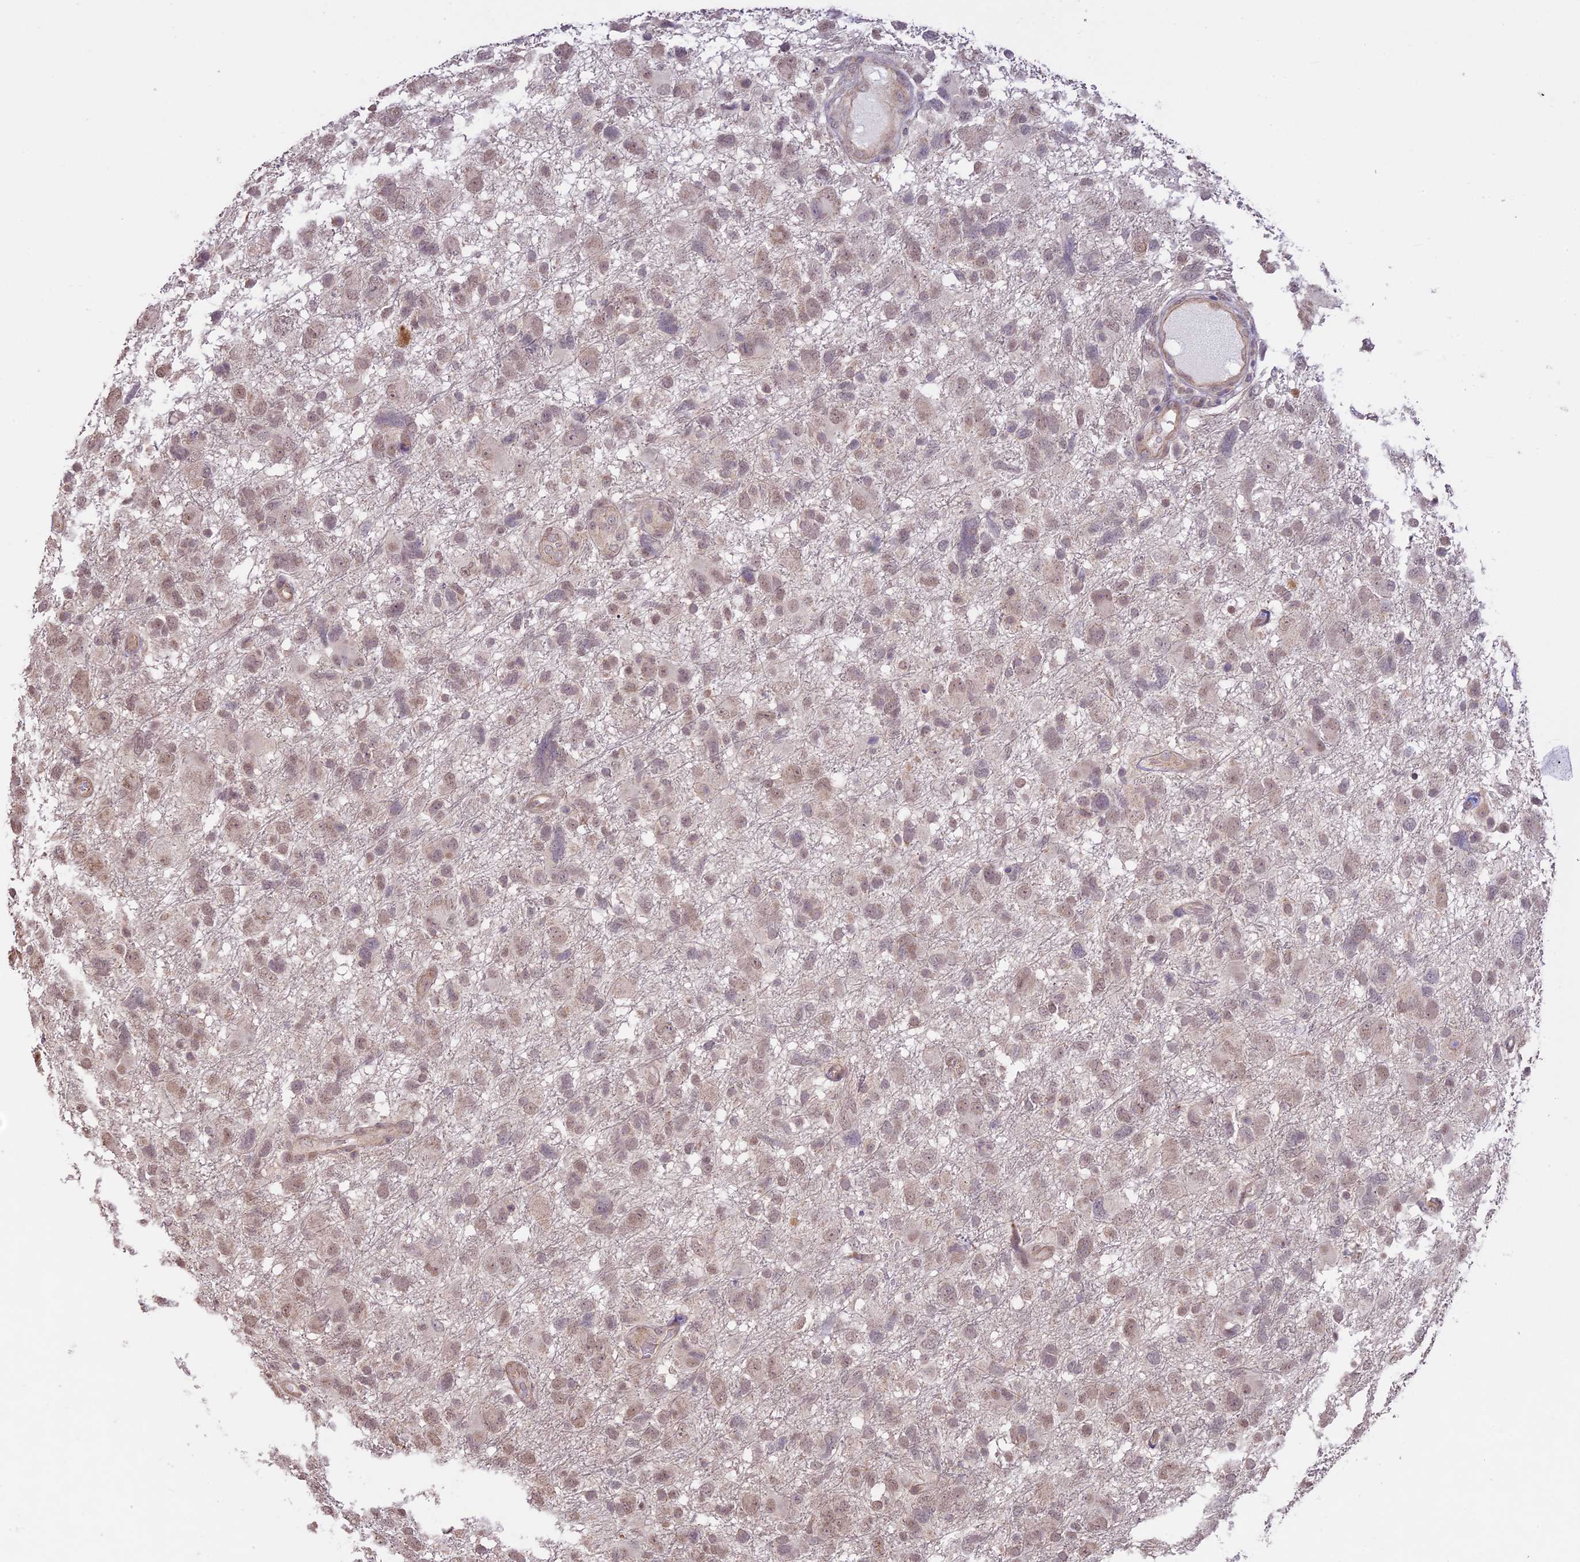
{"staining": {"intensity": "weak", "quantity": "<25%", "location": "nuclear"}, "tissue": "glioma", "cell_type": "Tumor cells", "image_type": "cancer", "snomed": [{"axis": "morphology", "description": "Glioma, malignant, High grade"}, {"axis": "topography", "description": "Brain"}], "caption": "Glioma stained for a protein using immunohistochemistry (IHC) demonstrates no expression tumor cells.", "gene": "BCAS4", "patient": {"sex": "male", "age": 61}}